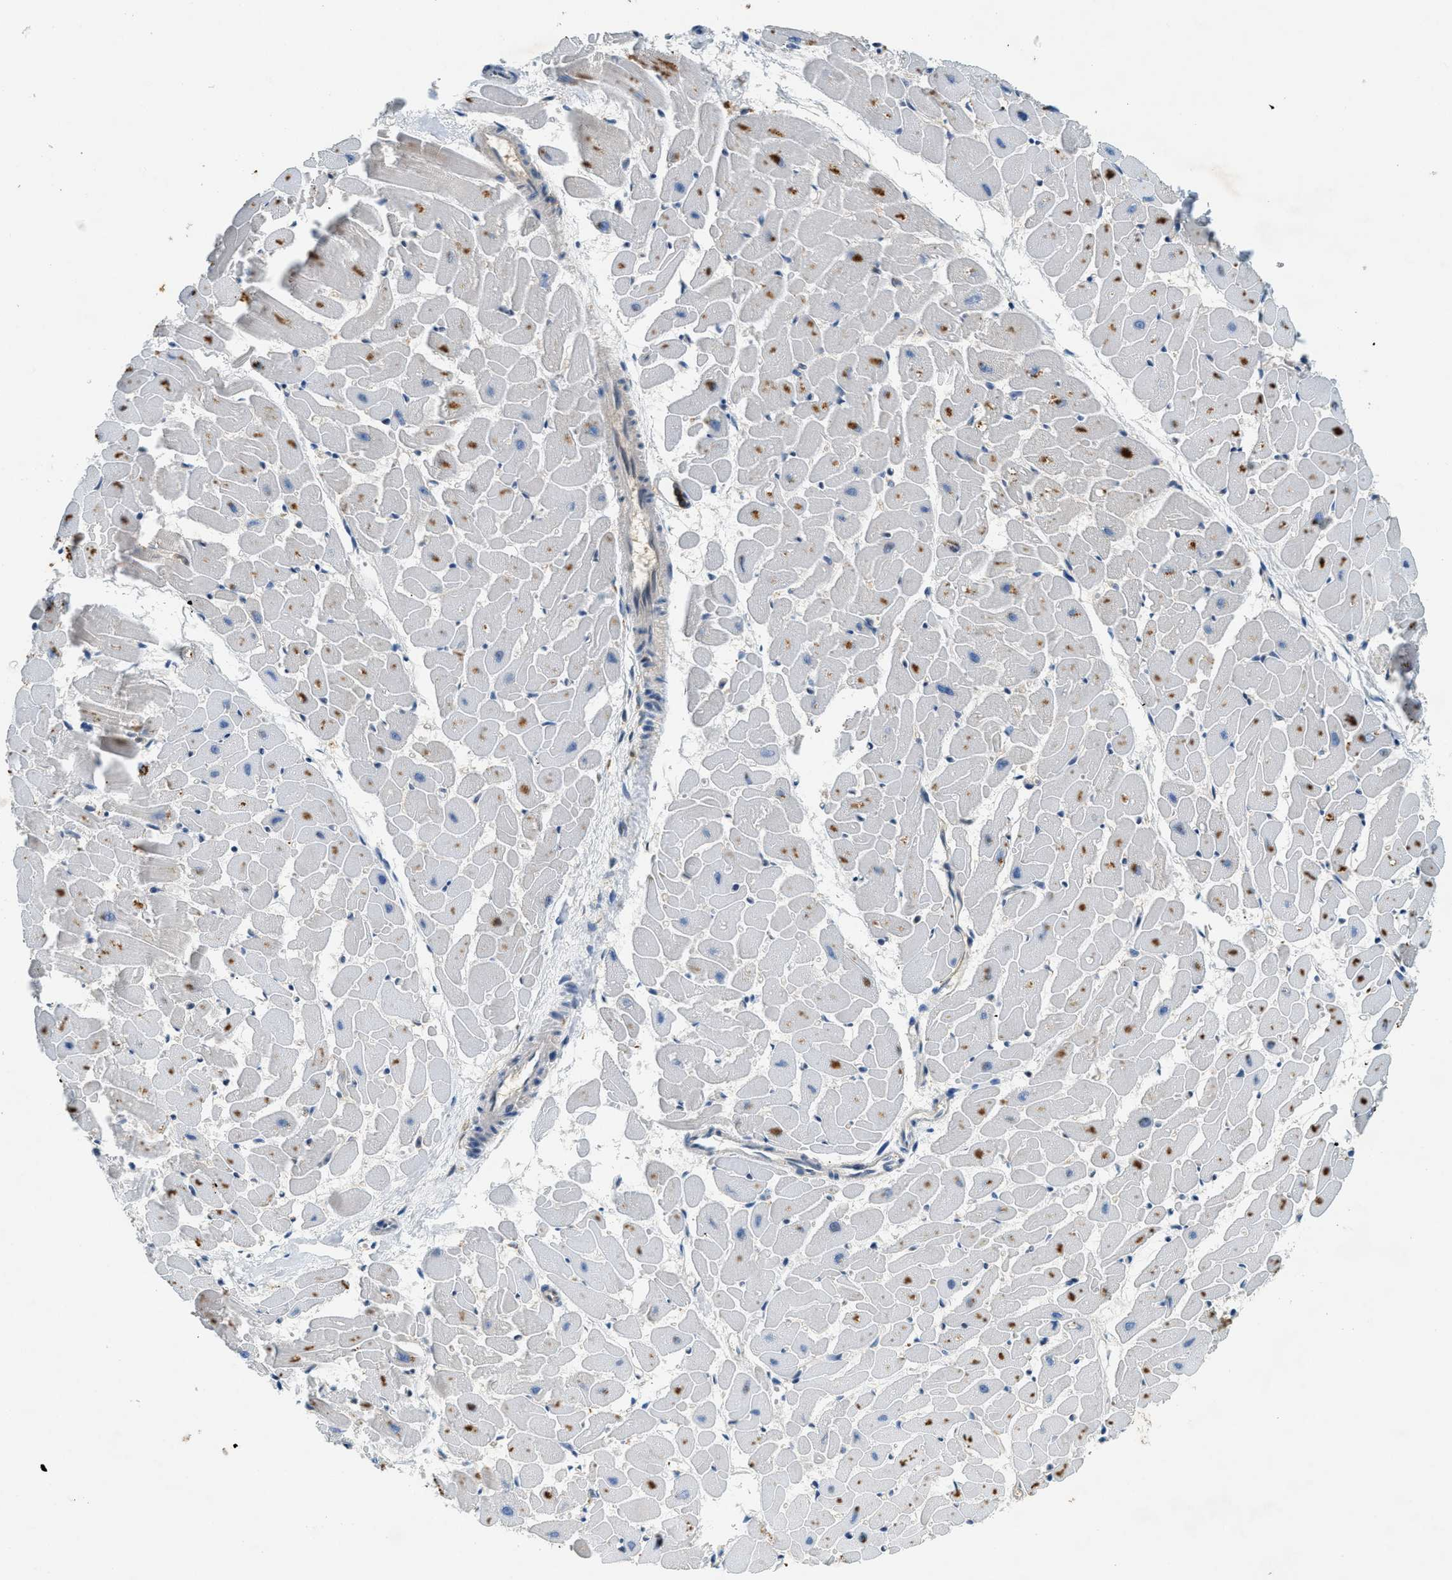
{"staining": {"intensity": "moderate", "quantity": ">75%", "location": "cytoplasmic/membranous"}, "tissue": "heart muscle", "cell_type": "Cardiomyocytes", "image_type": "normal", "snomed": [{"axis": "morphology", "description": "Normal tissue, NOS"}, {"axis": "topography", "description": "Heart"}], "caption": "Protein staining of normal heart muscle shows moderate cytoplasmic/membranous positivity in about >75% of cardiomyocytes. The staining was performed using DAB (3,3'-diaminobenzidine) to visualize the protein expression in brown, while the nuclei were stained in blue with hematoxylin (Magnification: 20x).", "gene": "GMPPB", "patient": {"sex": "female", "age": 19}}